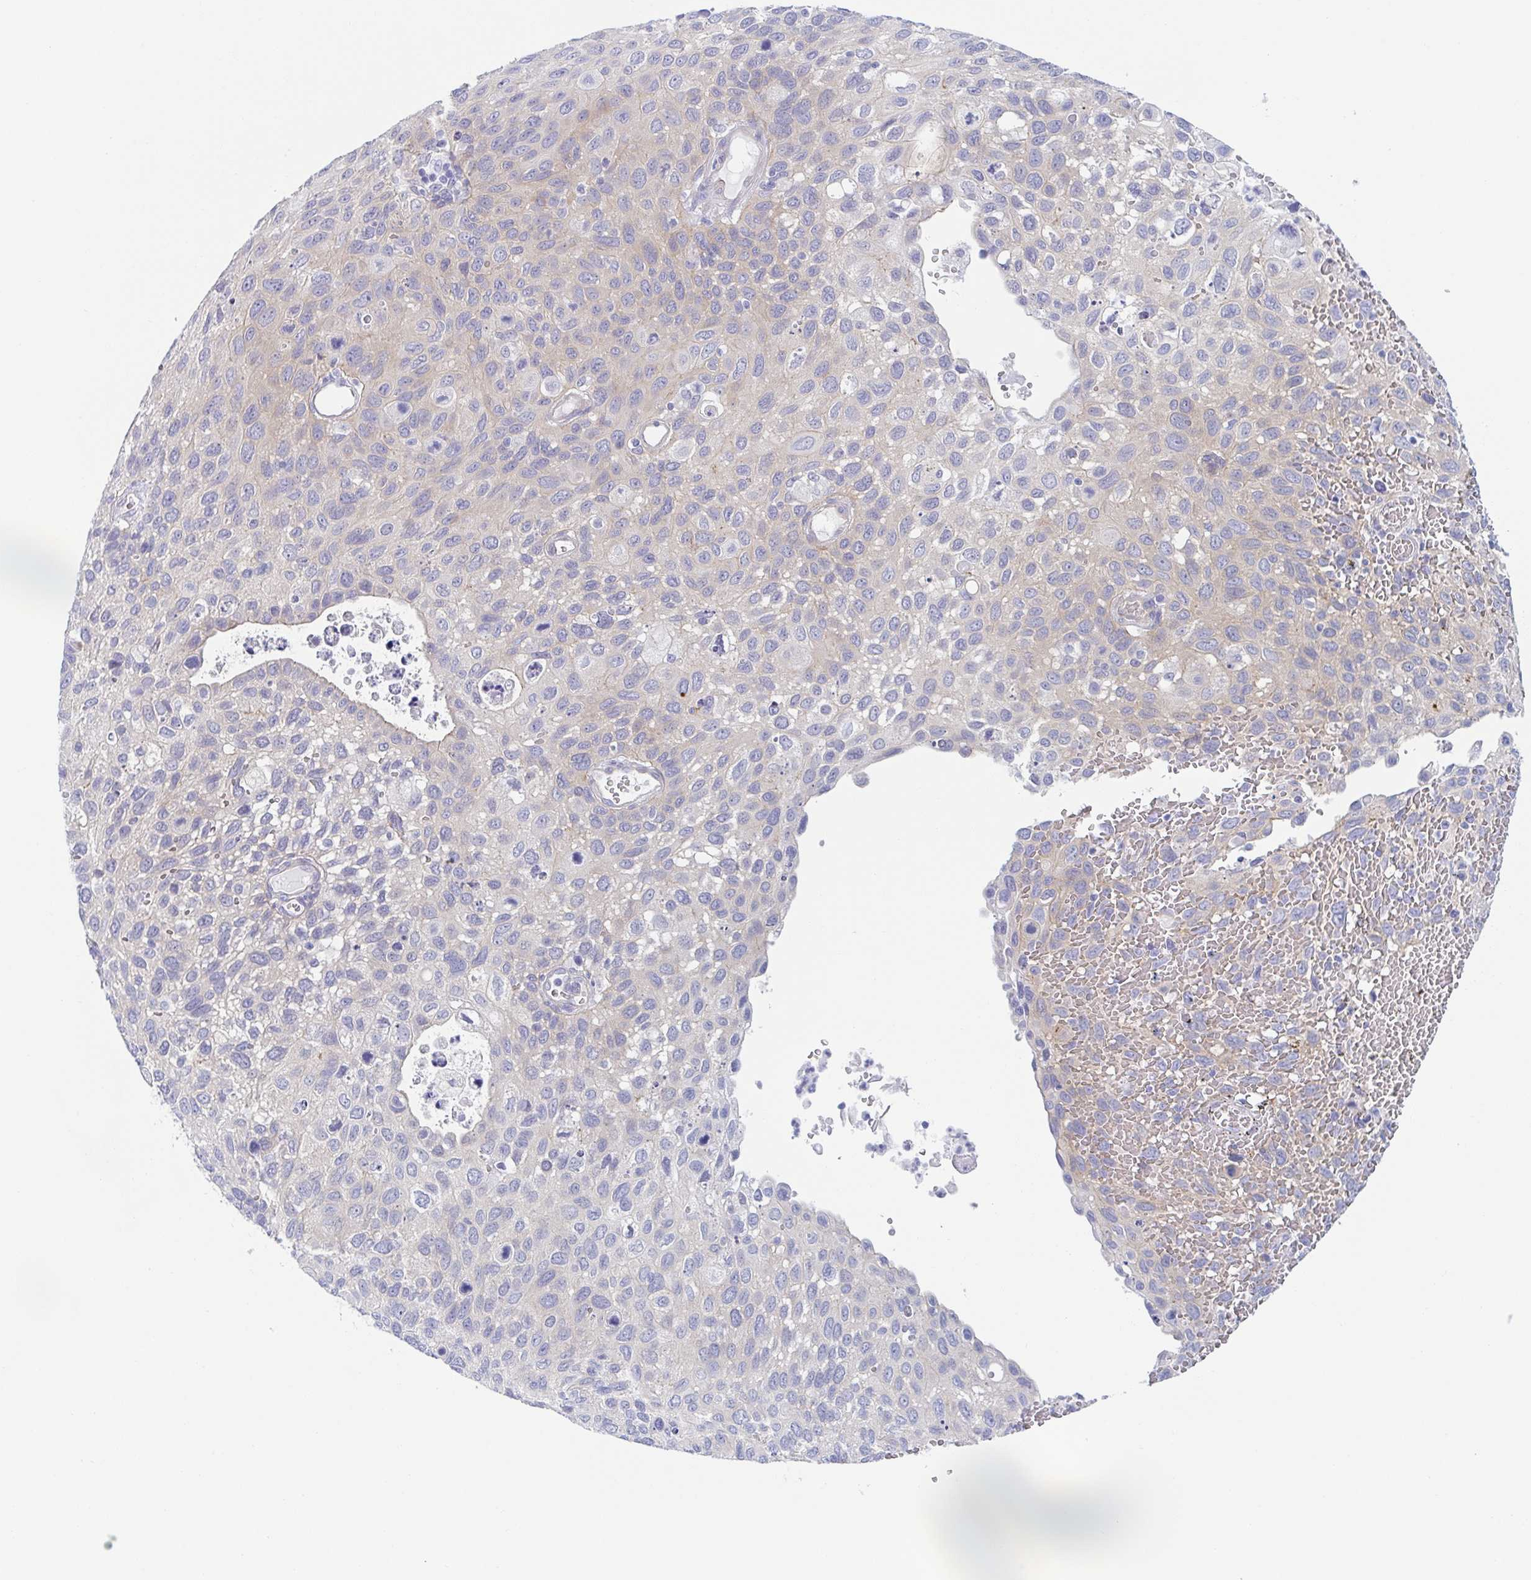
{"staining": {"intensity": "weak", "quantity": "<25%", "location": "cytoplasmic/membranous"}, "tissue": "cervical cancer", "cell_type": "Tumor cells", "image_type": "cancer", "snomed": [{"axis": "morphology", "description": "Squamous cell carcinoma, NOS"}, {"axis": "topography", "description": "Cervix"}], "caption": "Protein analysis of squamous cell carcinoma (cervical) shows no significant staining in tumor cells. Nuclei are stained in blue.", "gene": "DYNC1I1", "patient": {"sex": "female", "age": 70}}